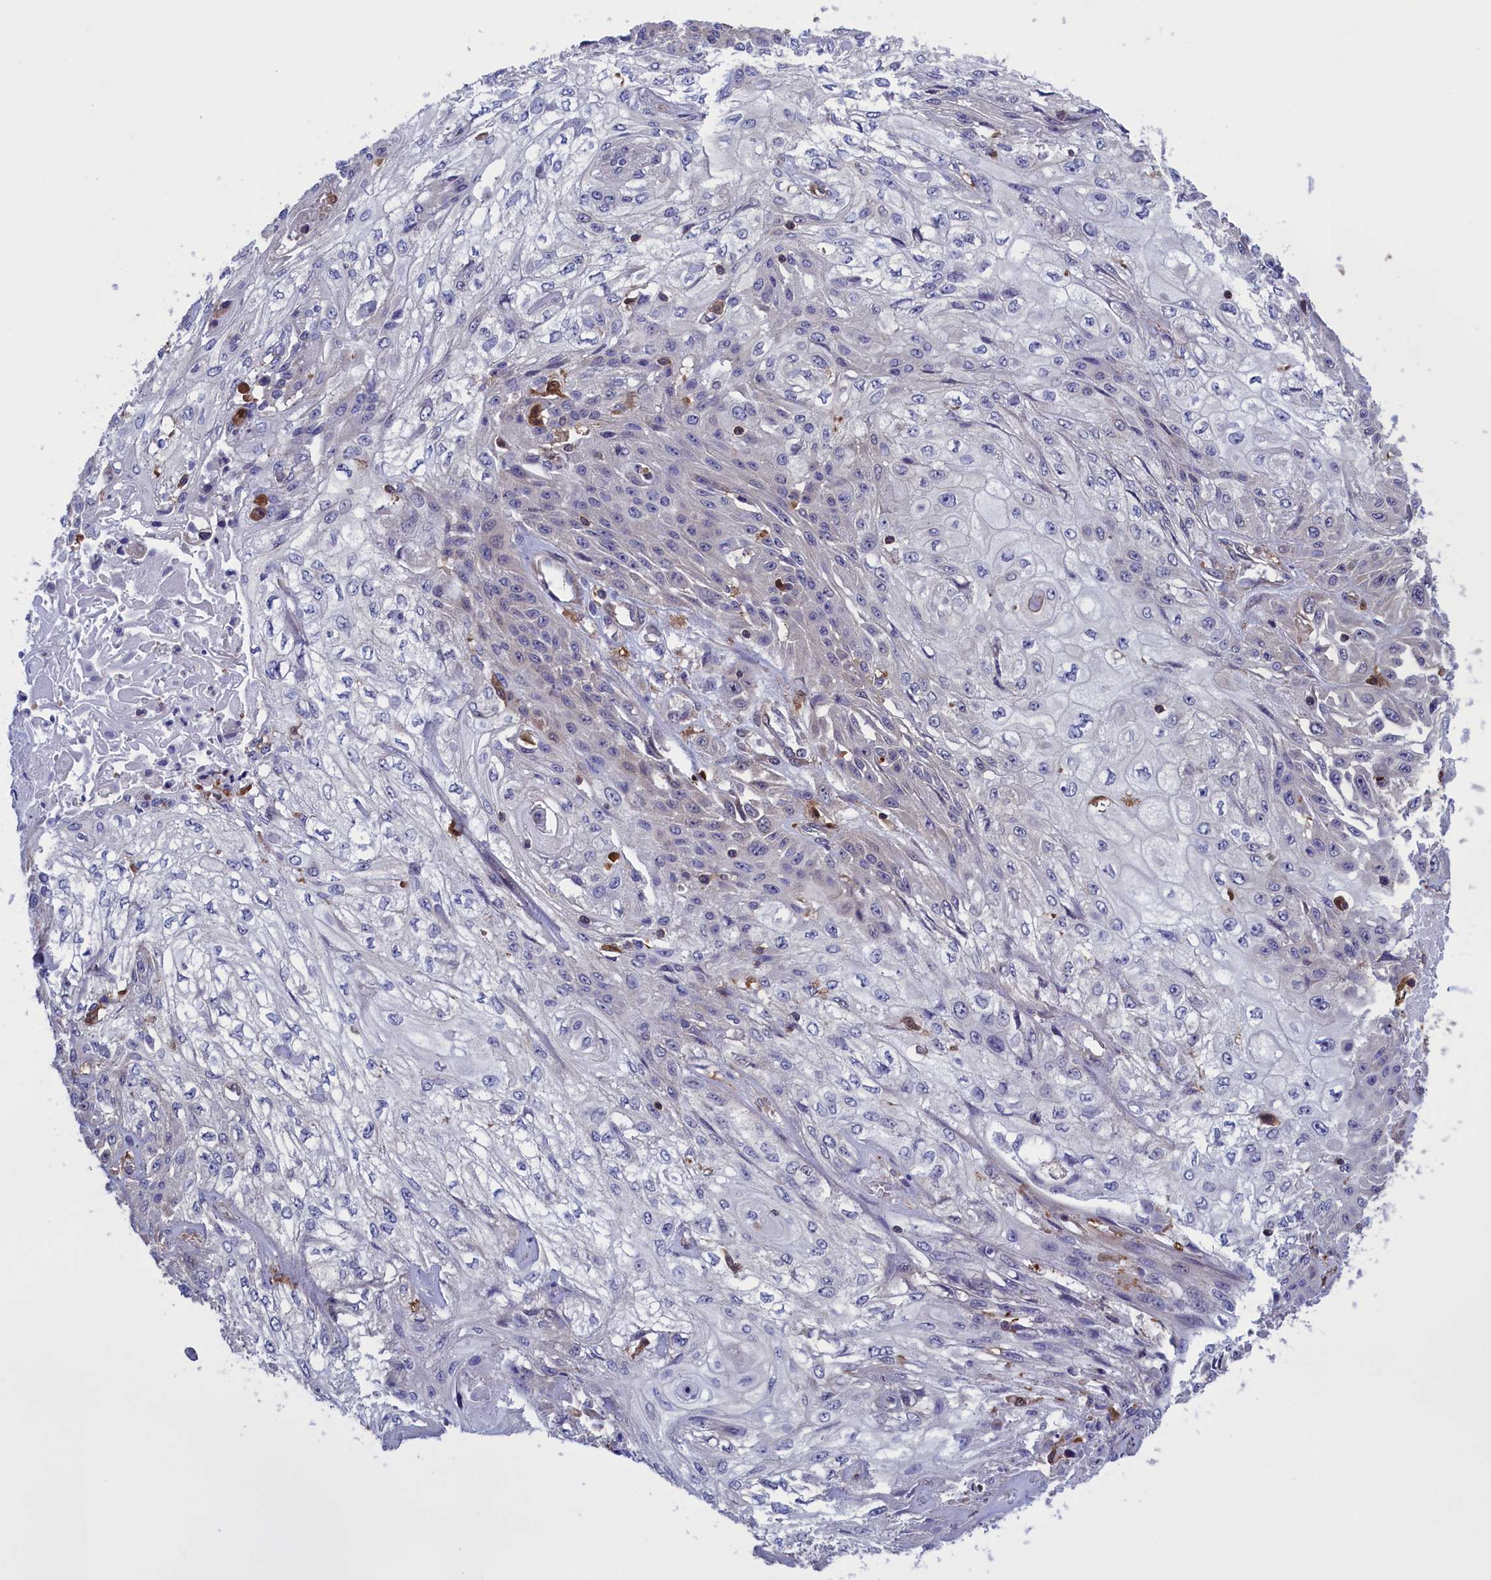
{"staining": {"intensity": "negative", "quantity": "none", "location": "none"}, "tissue": "skin cancer", "cell_type": "Tumor cells", "image_type": "cancer", "snomed": [{"axis": "morphology", "description": "Squamous cell carcinoma, NOS"}, {"axis": "morphology", "description": "Squamous cell carcinoma, metastatic, NOS"}, {"axis": "topography", "description": "Skin"}, {"axis": "topography", "description": "Lymph node"}], "caption": "The photomicrograph reveals no significant positivity in tumor cells of squamous cell carcinoma (skin).", "gene": "ARHGAP18", "patient": {"sex": "male", "age": 75}}